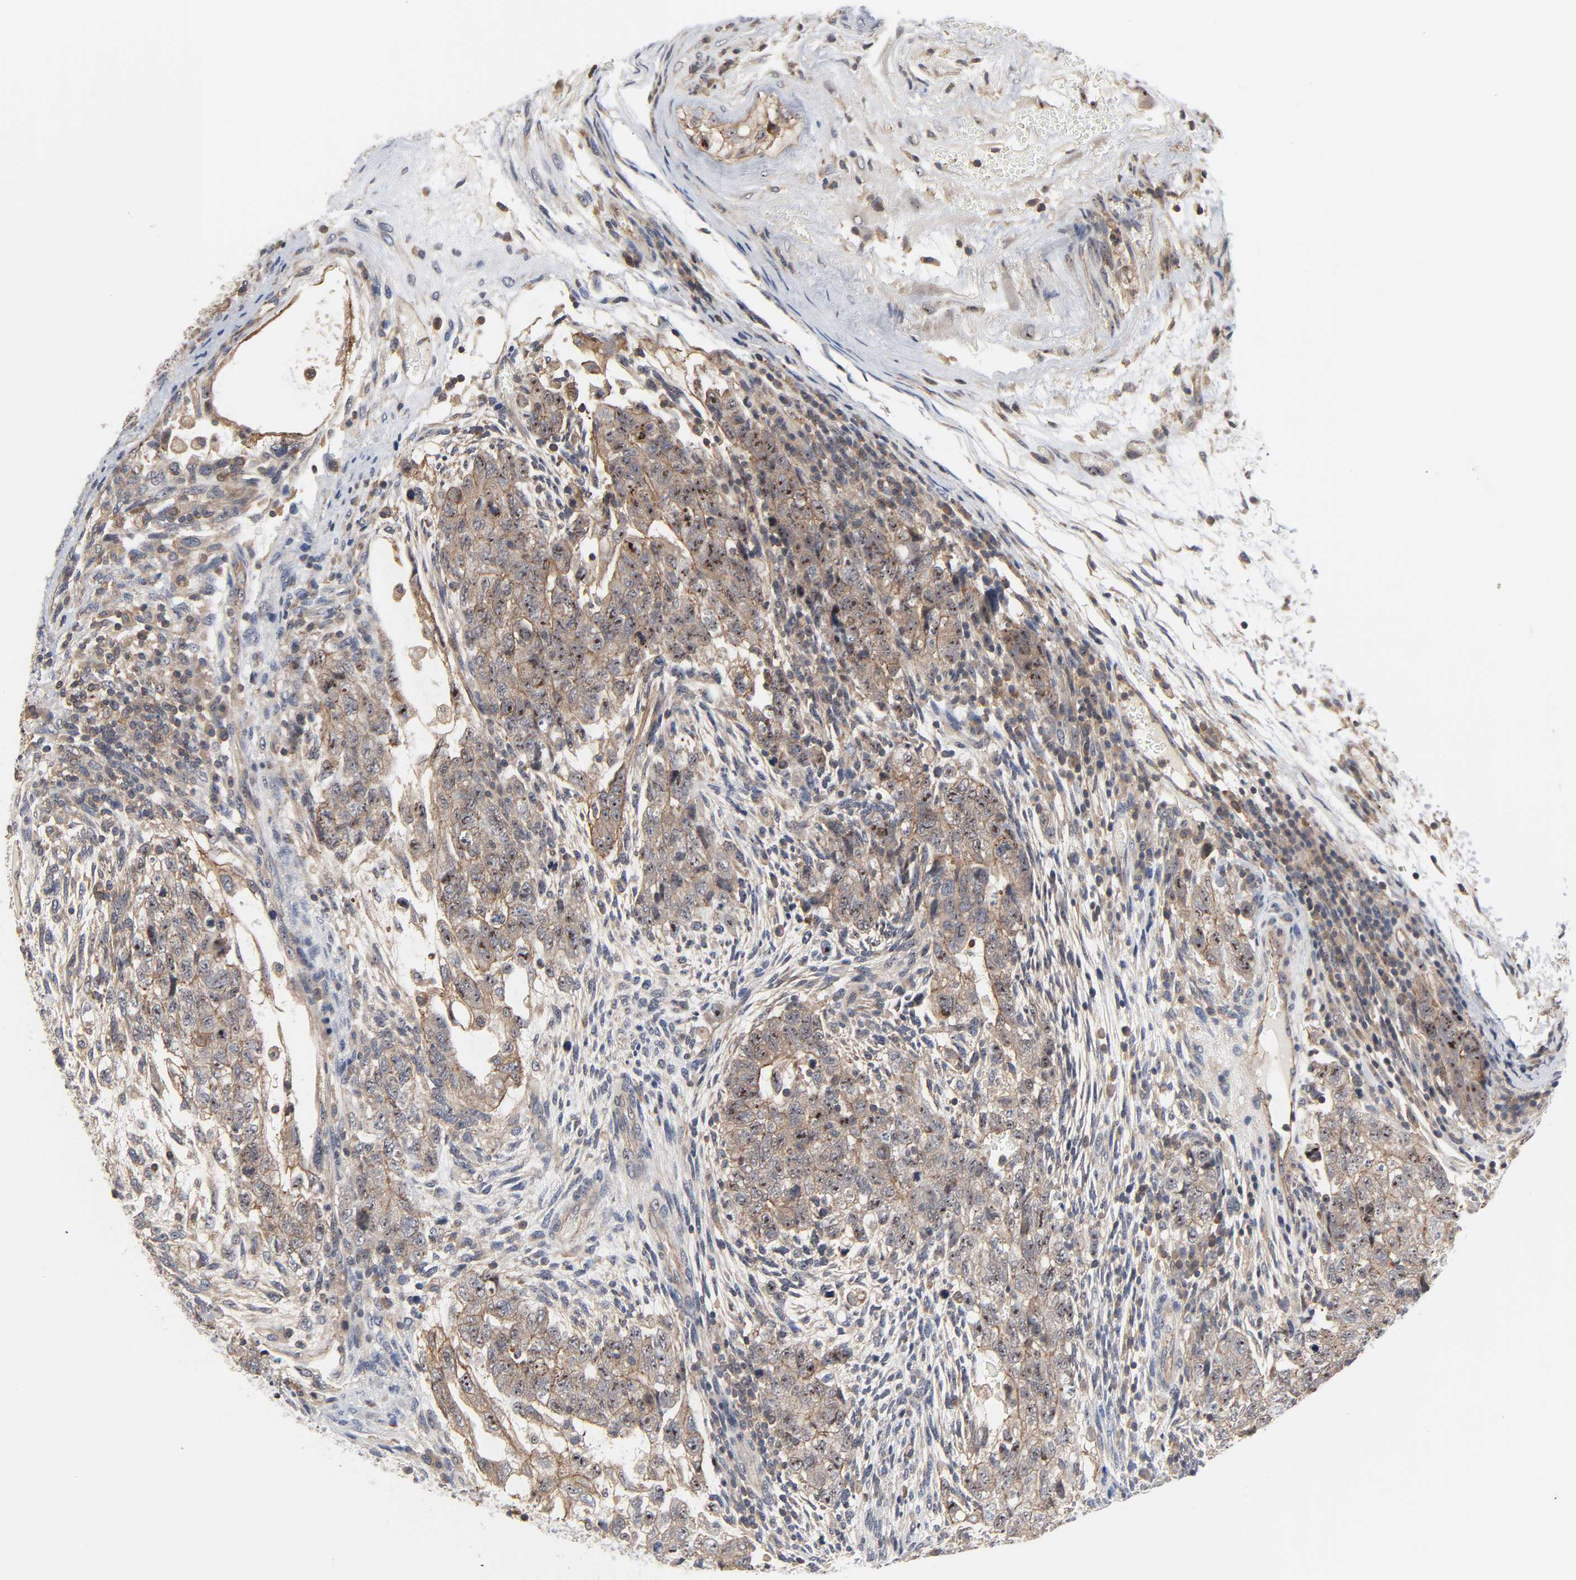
{"staining": {"intensity": "moderate", "quantity": ">75%", "location": "cytoplasmic/membranous,nuclear"}, "tissue": "testis cancer", "cell_type": "Tumor cells", "image_type": "cancer", "snomed": [{"axis": "morphology", "description": "Normal tissue, NOS"}, {"axis": "morphology", "description": "Carcinoma, Embryonal, NOS"}, {"axis": "topography", "description": "Testis"}], "caption": "Immunohistochemical staining of testis cancer (embryonal carcinoma) reveals medium levels of moderate cytoplasmic/membranous and nuclear expression in approximately >75% of tumor cells. (DAB (3,3'-diaminobenzidine) IHC, brown staining for protein, blue staining for nuclei).", "gene": "DDX10", "patient": {"sex": "male", "age": 36}}